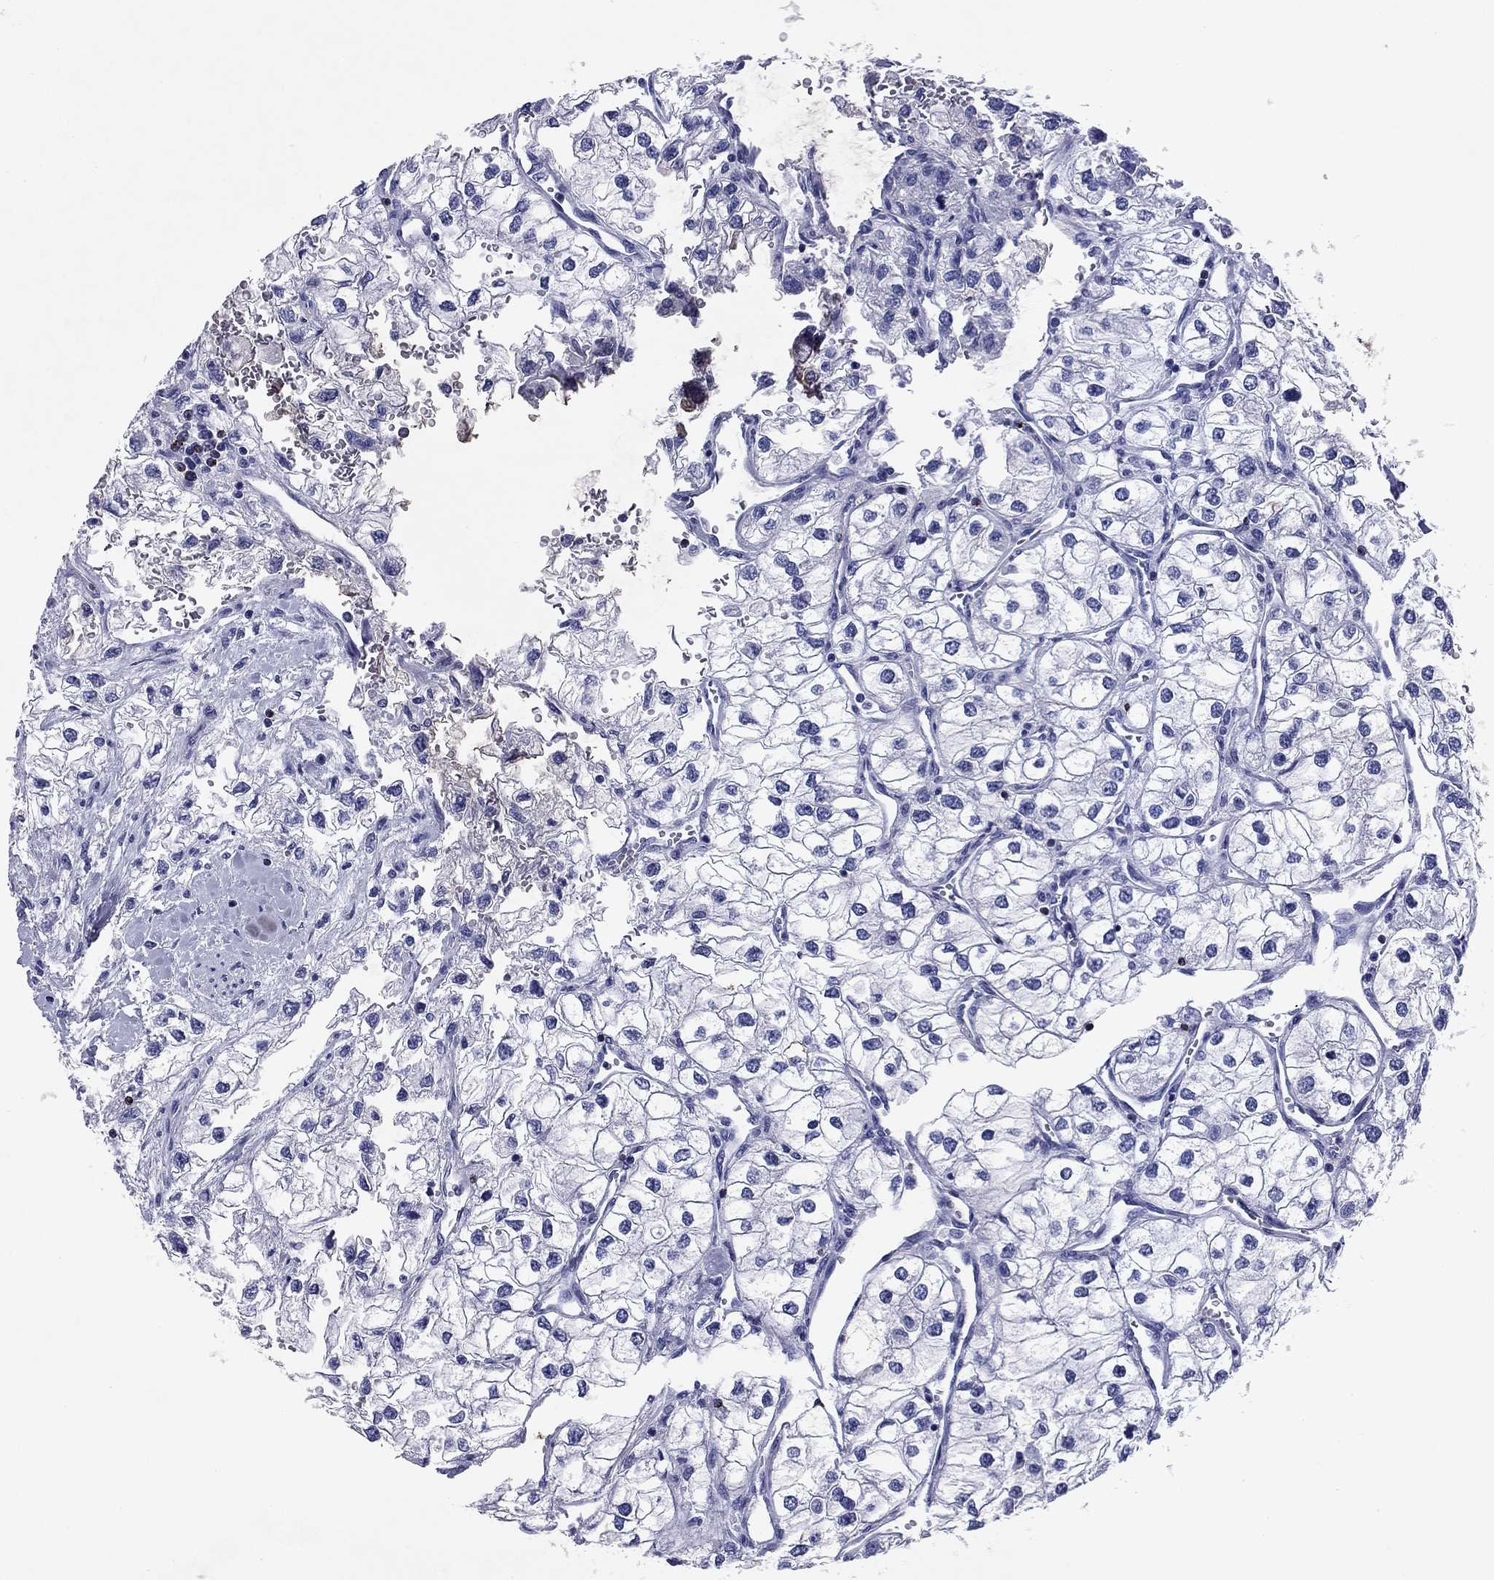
{"staining": {"intensity": "negative", "quantity": "none", "location": "none"}, "tissue": "renal cancer", "cell_type": "Tumor cells", "image_type": "cancer", "snomed": [{"axis": "morphology", "description": "Adenocarcinoma, NOS"}, {"axis": "topography", "description": "Kidney"}], "caption": "There is no significant staining in tumor cells of renal cancer.", "gene": "GZMK", "patient": {"sex": "male", "age": 59}}